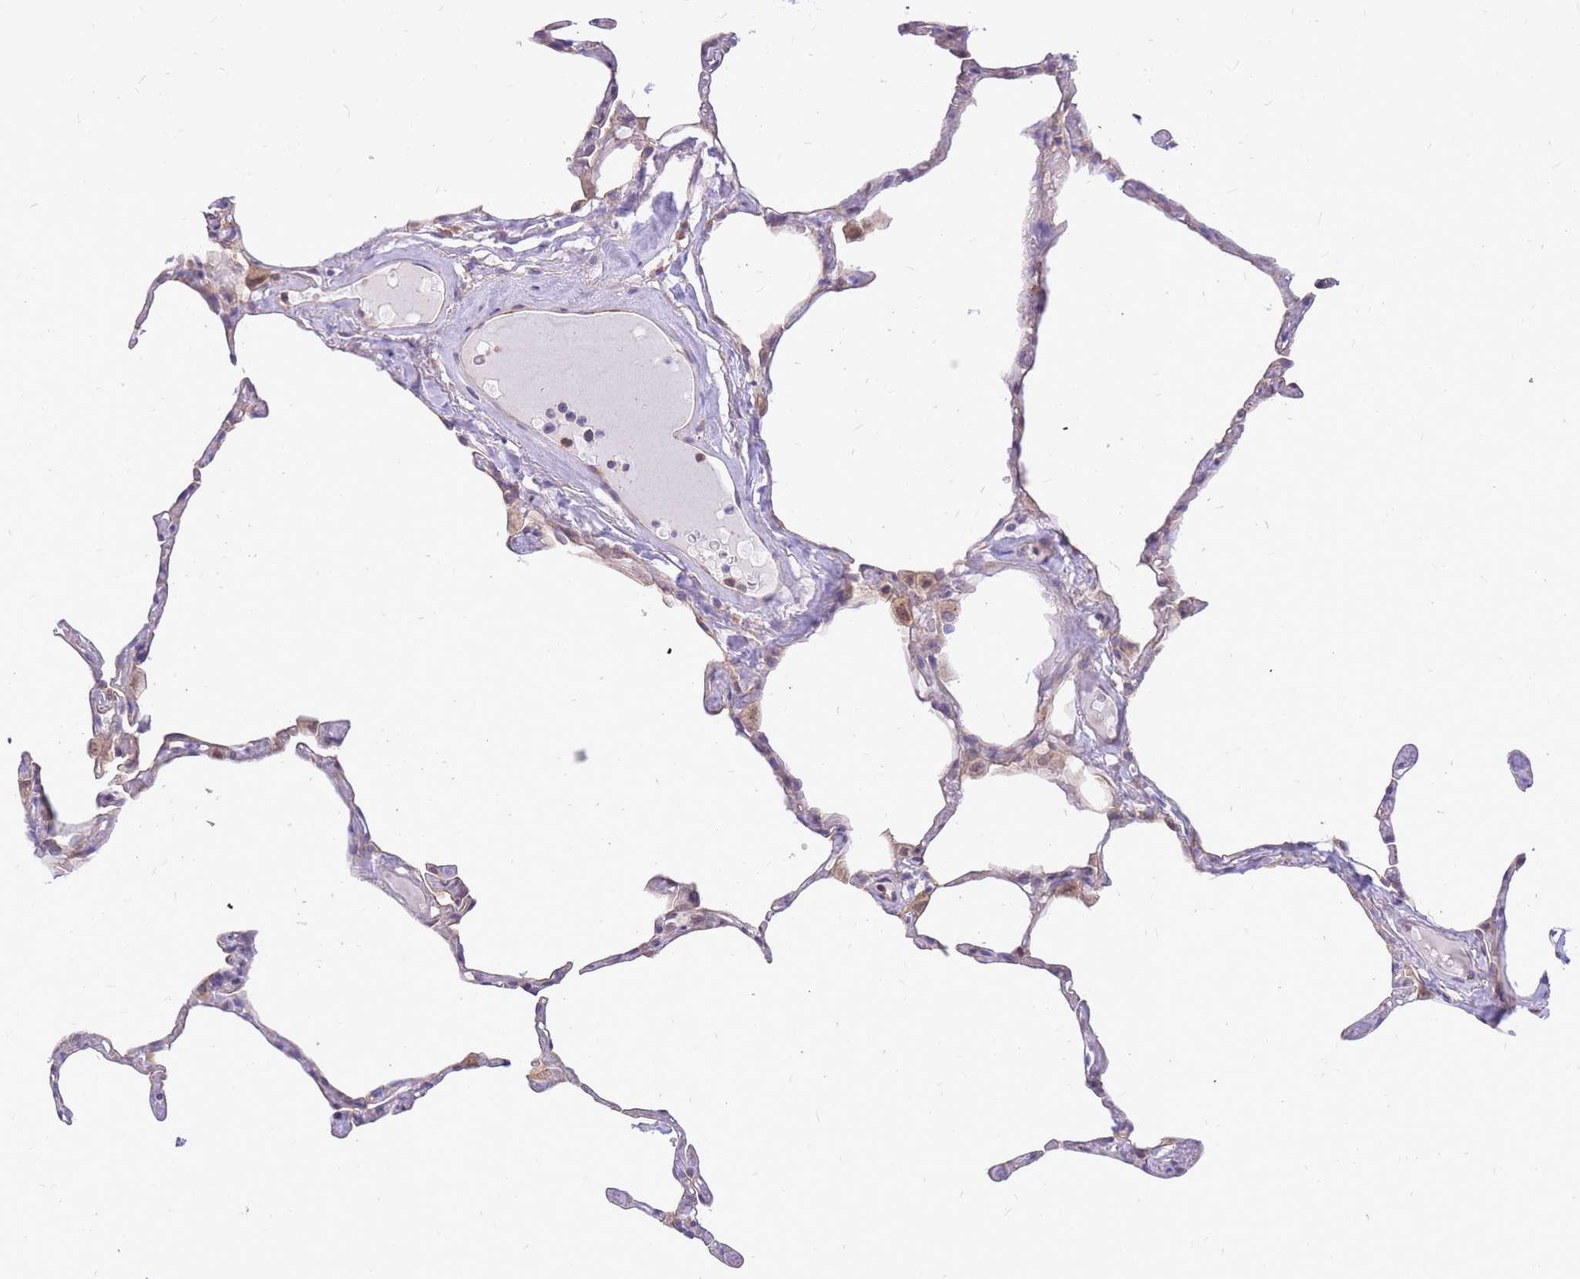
{"staining": {"intensity": "negative", "quantity": "none", "location": "none"}, "tissue": "lung", "cell_type": "Alveolar cells", "image_type": "normal", "snomed": [{"axis": "morphology", "description": "Normal tissue, NOS"}, {"axis": "topography", "description": "Lung"}], "caption": "Micrograph shows no significant protein expression in alveolar cells of benign lung. The staining was performed using DAB (3,3'-diaminobenzidine) to visualize the protein expression in brown, while the nuclei were stained in blue with hematoxylin (Magnification: 20x).", "gene": "TOPAZ1", "patient": {"sex": "male", "age": 65}}